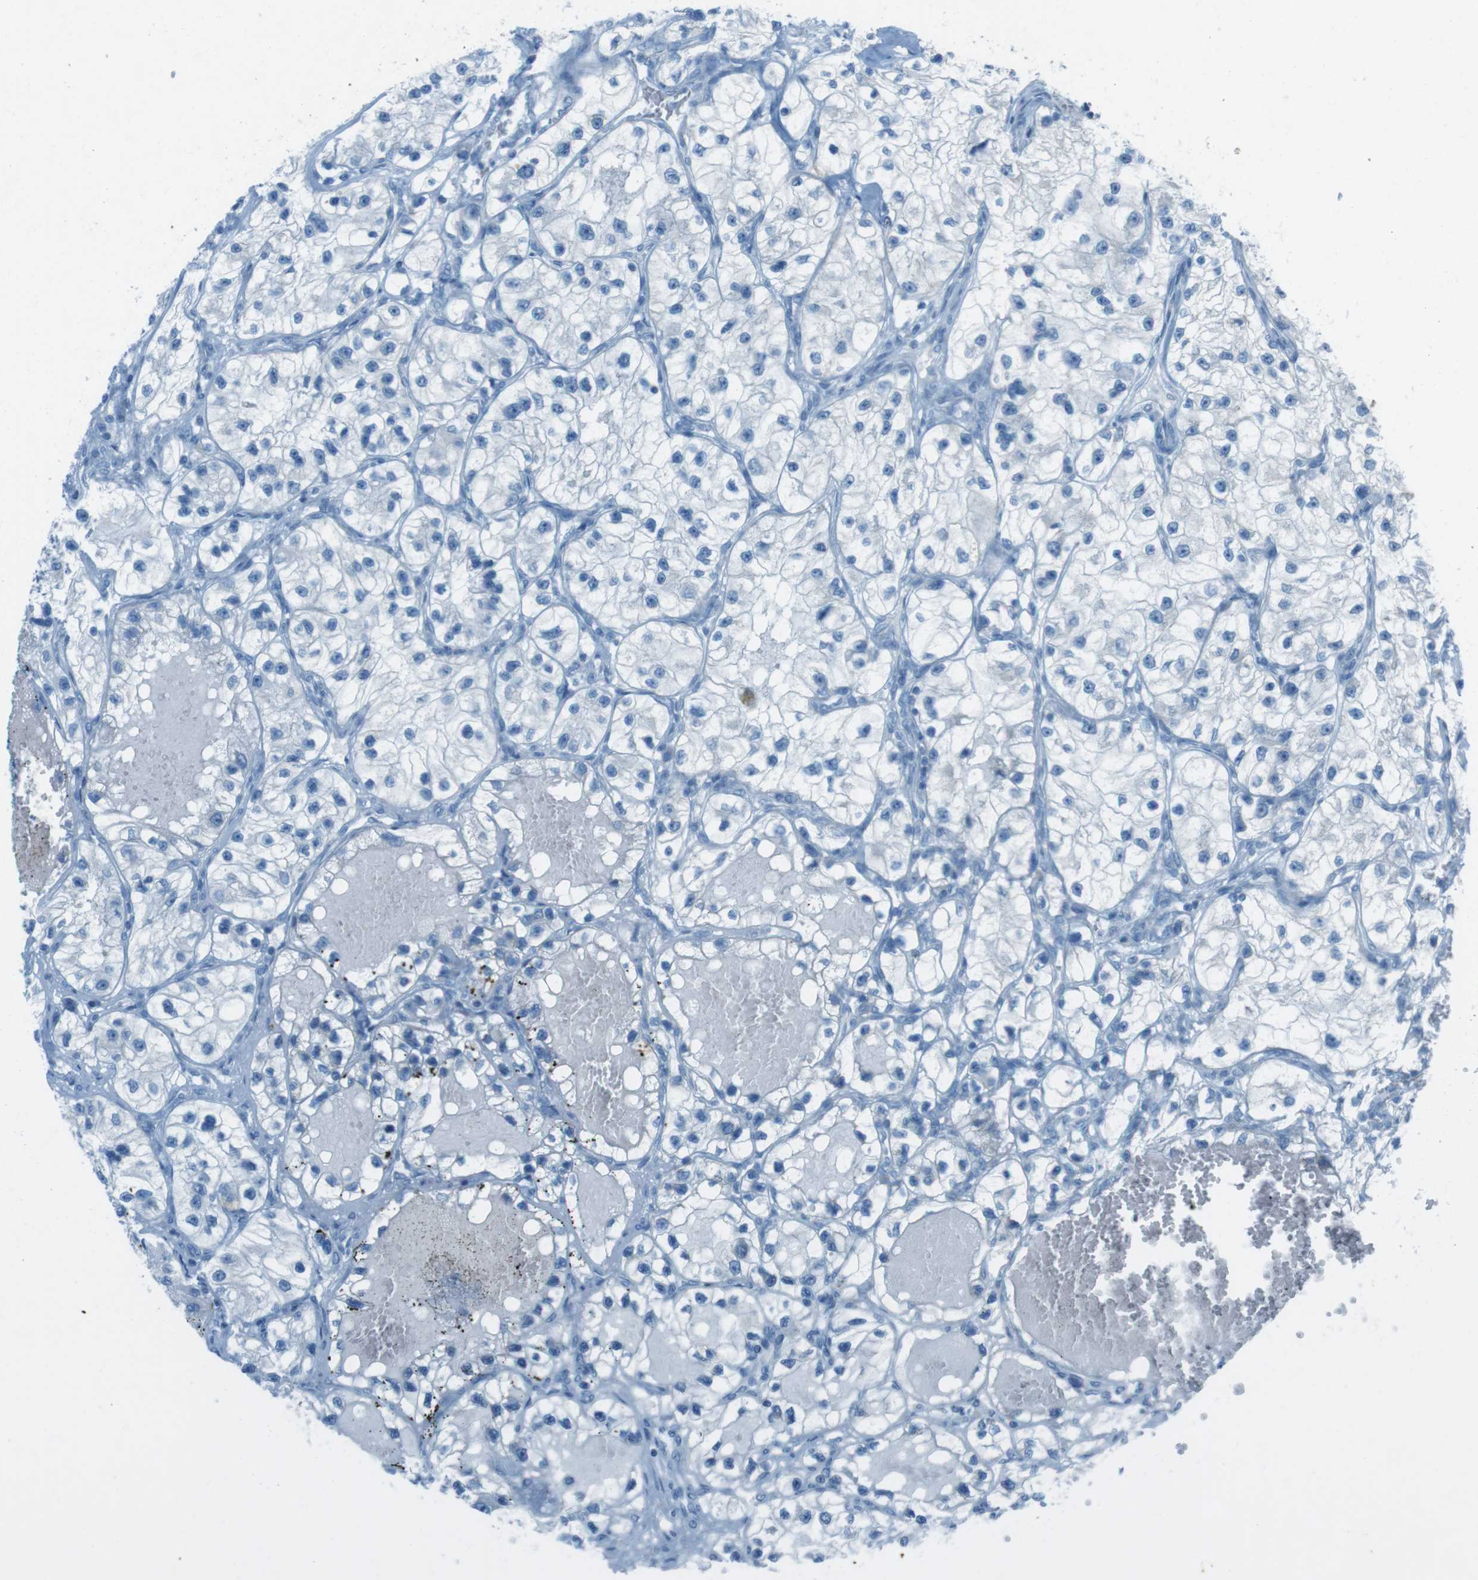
{"staining": {"intensity": "negative", "quantity": "none", "location": "none"}, "tissue": "renal cancer", "cell_type": "Tumor cells", "image_type": "cancer", "snomed": [{"axis": "morphology", "description": "Adenocarcinoma, NOS"}, {"axis": "topography", "description": "Kidney"}], "caption": "Immunohistochemistry (IHC) photomicrograph of neoplastic tissue: renal adenocarcinoma stained with DAB (3,3'-diaminobenzidine) reveals no significant protein positivity in tumor cells.", "gene": "DNAJA3", "patient": {"sex": "female", "age": 57}}